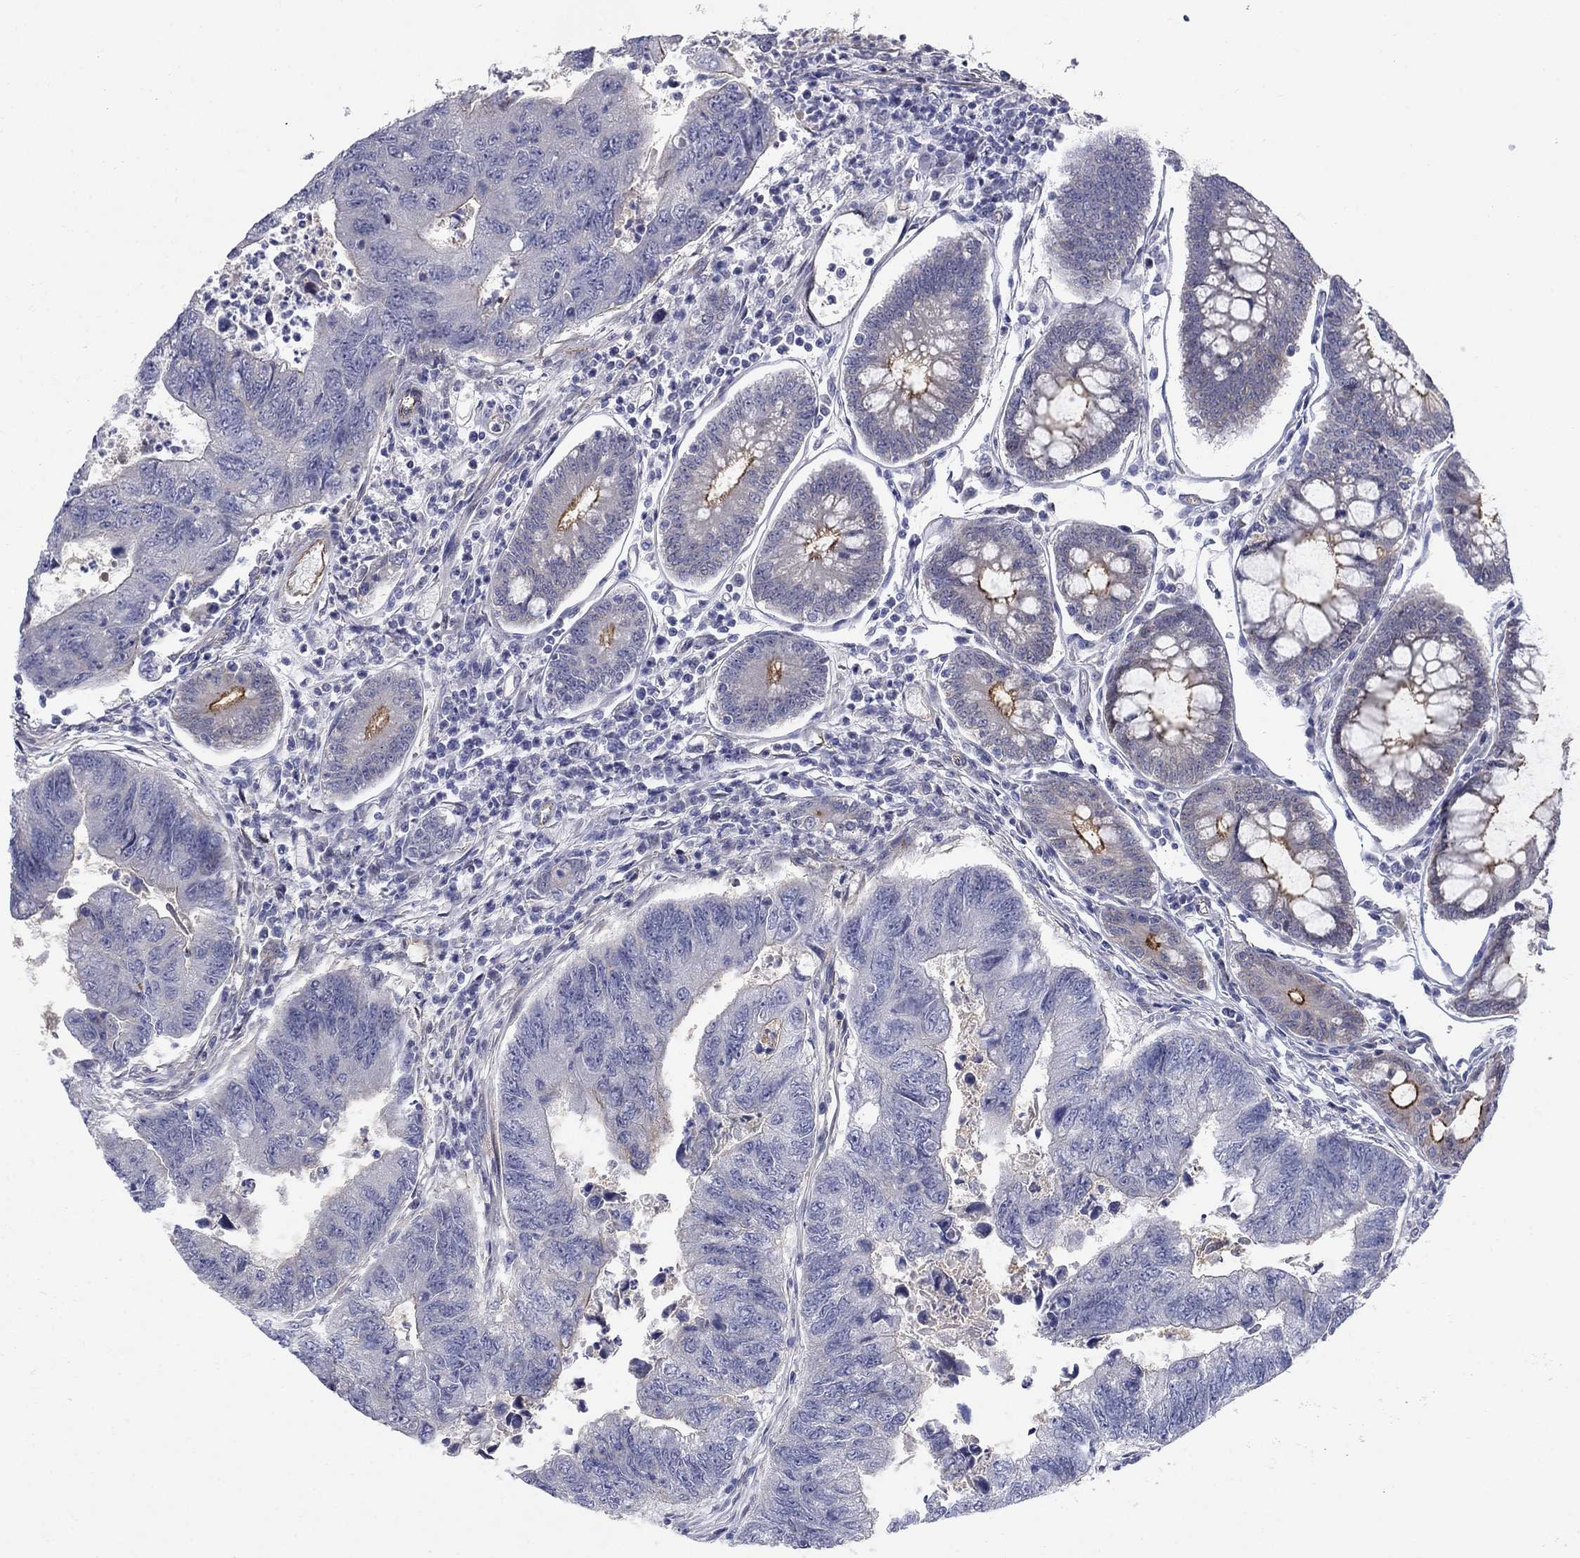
{"staining": {"intensity": "negative", "quantity": "none", "location": "none"}, "tissue": "colorectal cancer", "cell_type": "Tumor cells", "image_type": "cancer", "snomed": [{"axis": "morphology", "description": "Adenocarcinoma, NOS"}, {"axis": "topography", "description": "Colon"}], "caption": "A photomicrograph of colorectal cancer (adenocarcinoma) stained for a protein reveals no brown staining in tumor cells.", "gene": "SLC1A1", "patient": {"sex": "female", "age": 65}}